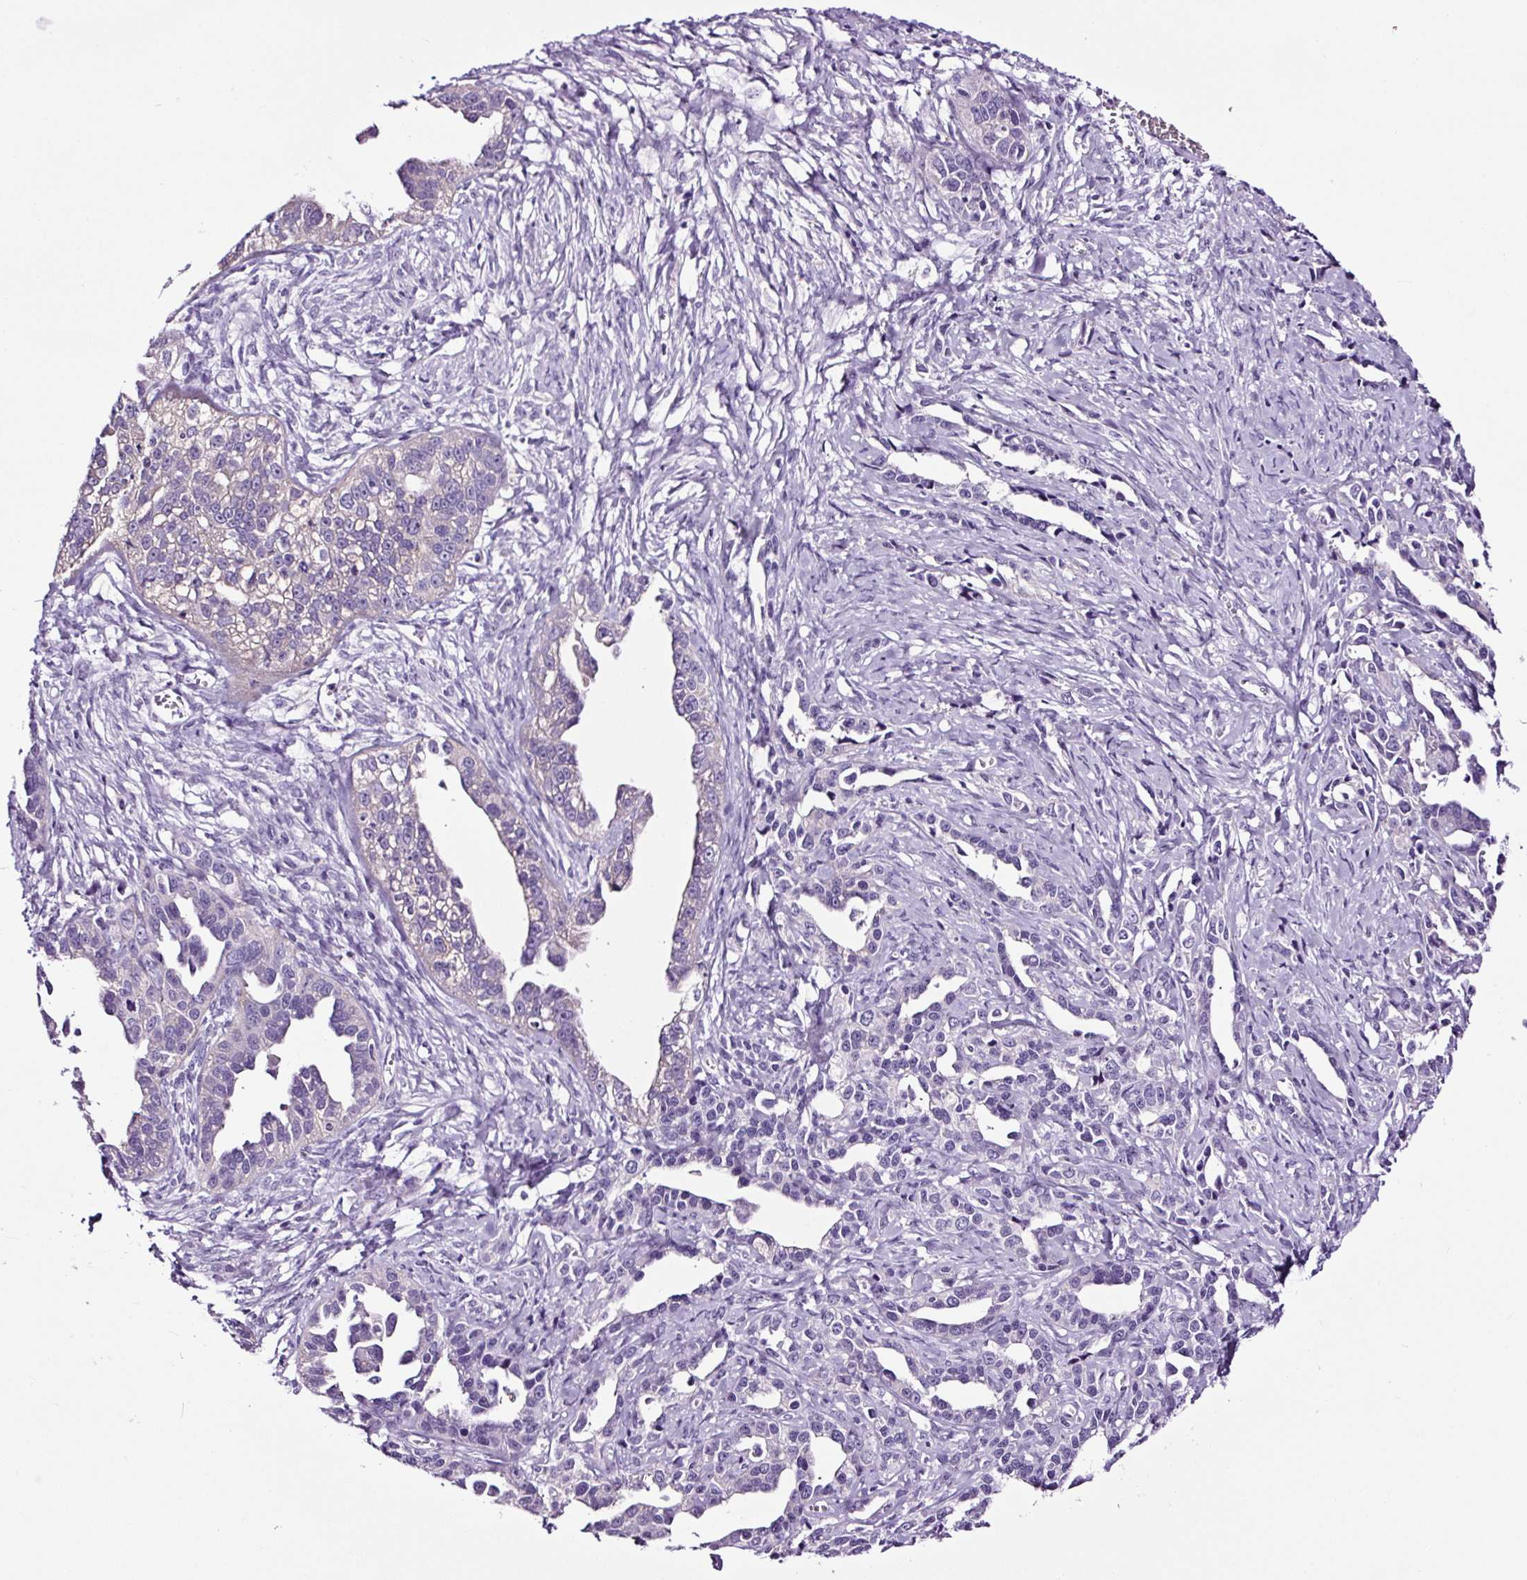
{"staining": {"intensity": "negative", "quantity": "none", "location": "none"}, "tissue": "ovarian cancer", "cell_type": "Tumor cells", "image_type": "cancer", "snomed": [{"axis": "morphology", "description": "Cystadenocarcinoma, serous, NOS"}, {"axis": "topography", "description": "Ovary"}], "caption": "This is an IHC photomicrograph of human ovarian cancer (serous cystadenocarcinoma). There is no expression in tumor cells.", "gene": "FBXL7", "patient": {"sex": "female", "age": 75}}